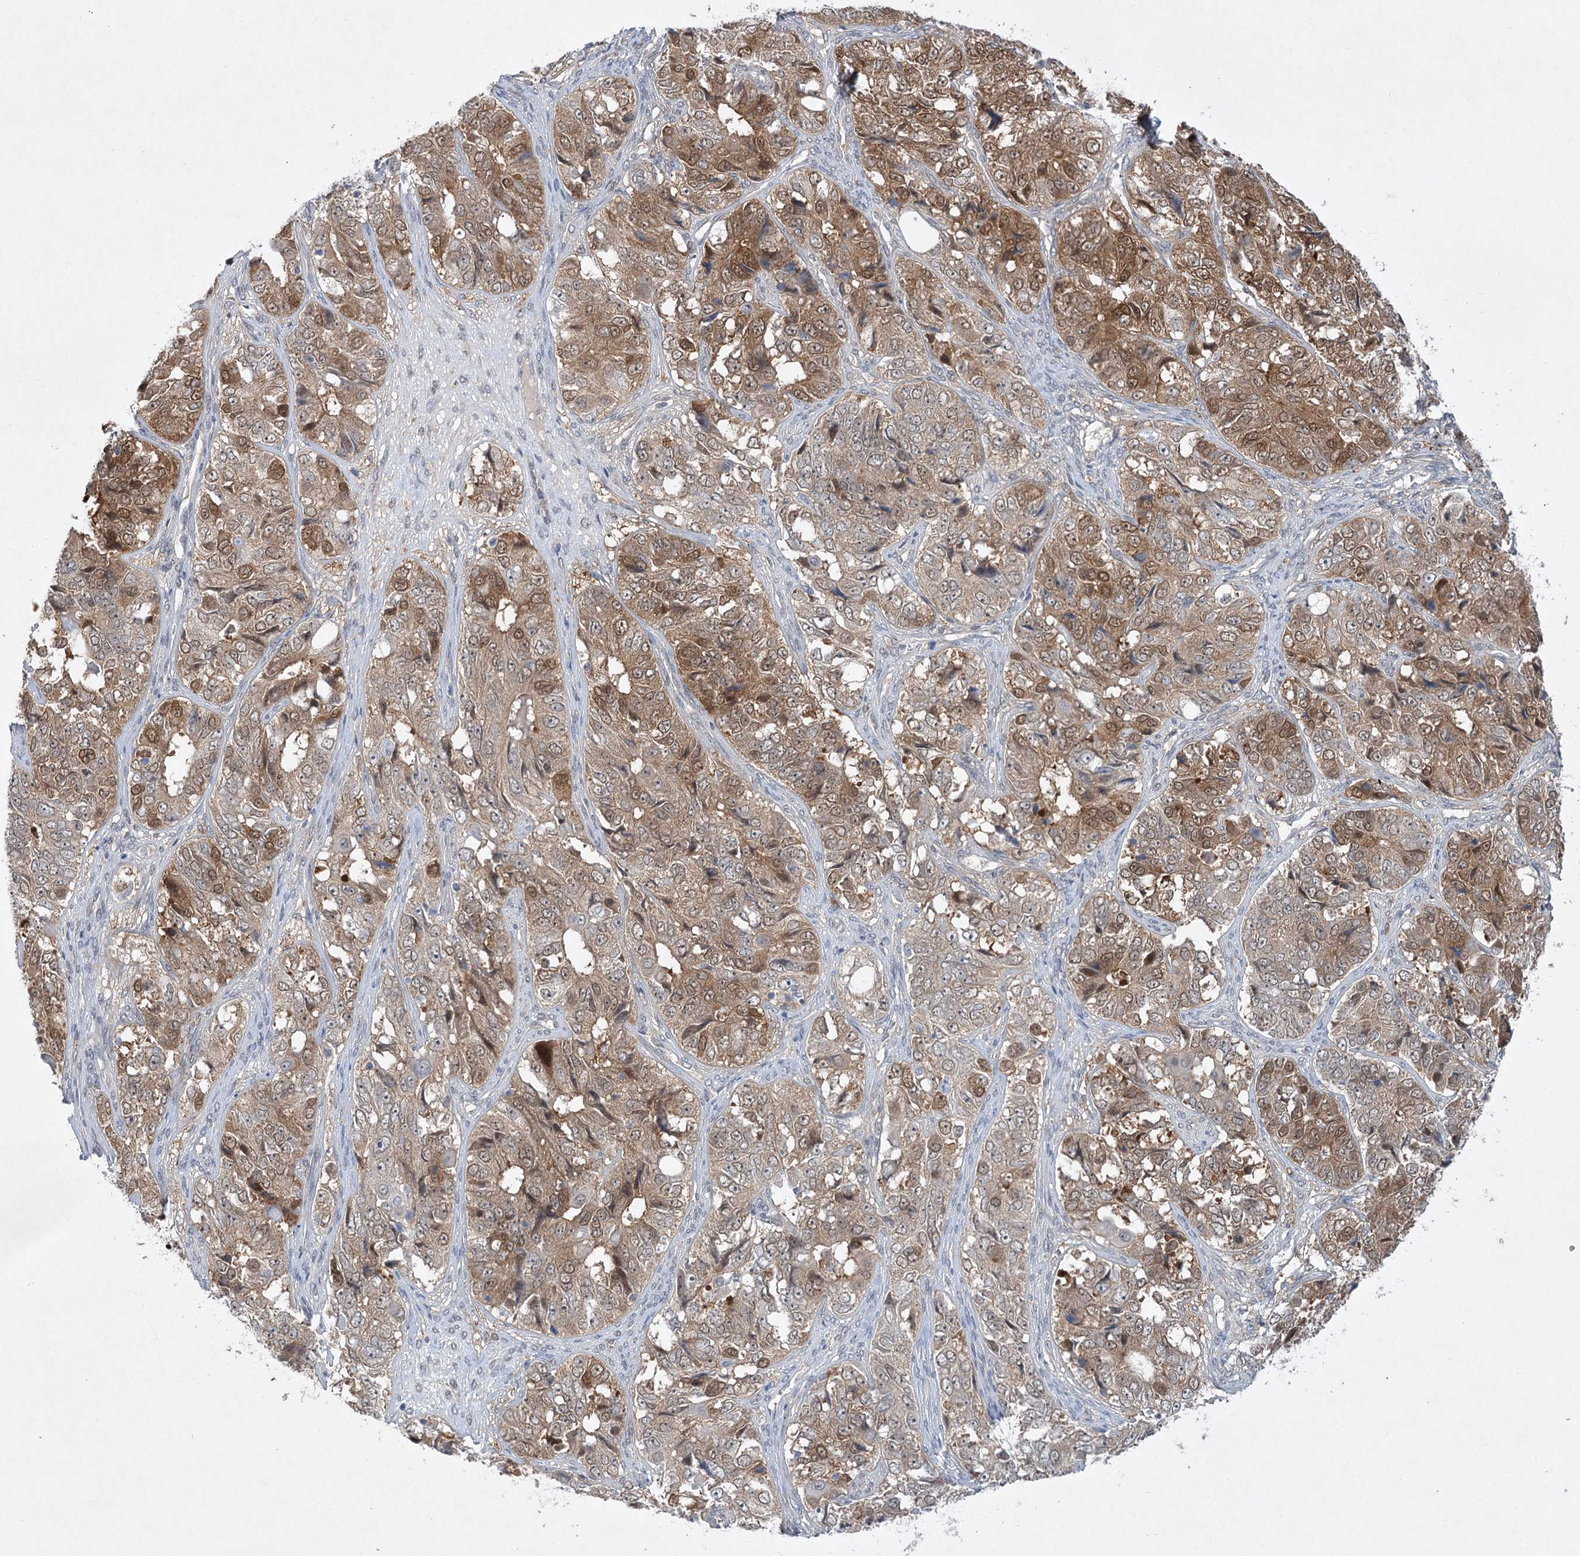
{"staining": {"intensity": "moderate", "quantity": ">75%", "location": "cytoplasmic/membranous"}, "tissue": "ovarian cancer", "cell_type": "Tumor cells", "image_type": "cancer", "snomed": [{"axis": "morphology", "description": "Carcinoma, endometroid"}, {"axis": "topography", "description": "Ovary"}], "caption": "Endometroid carcinoma (ovarian) stained with a brown dye displays moderate cytoplasmic/membranous positive positivity in approximately >75% of tumor cells.", "gene": "AAMDC", "patient": {"sex": "female", "age": 51}}